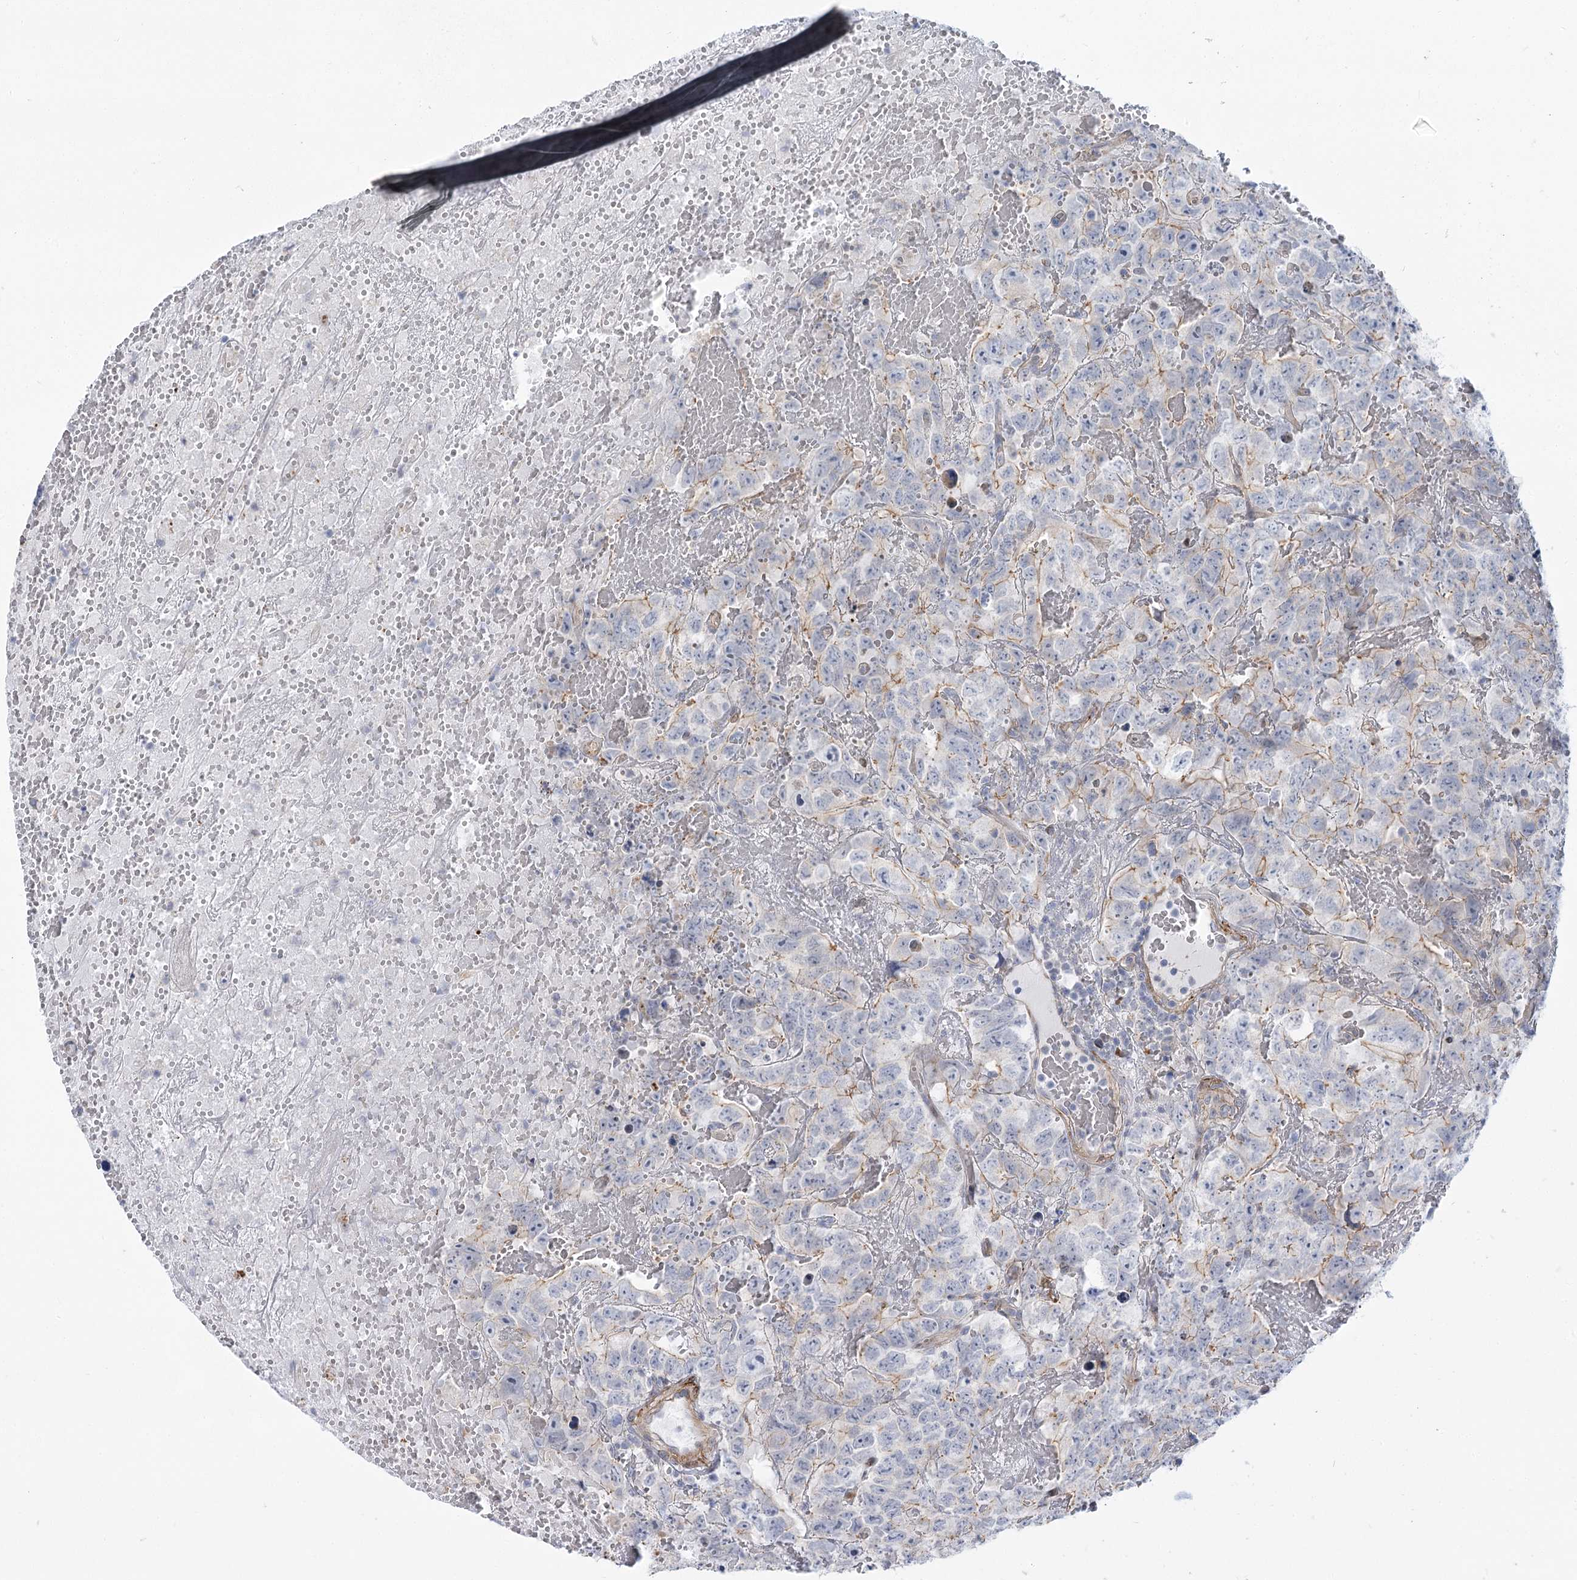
{"staining": {"intensity": "weak", "quantity": "<25%", "location": "cytoplasmic/membranous"}, "tissue": "testis cancer", "cell_type": "Tumor cells", "image_type": "cancer", "snomed": [{"axis": "morphology", "description": "Carcinoma, Embryonal, NOS"}, {"axis": "topography", "description": "Testis"}], "caption": "High magnification brightfield microscopy of testis embryonal carcinoma stained with DAB (brown) and counterstained with hematoxylin (blue): tumor cells show no significant expression. (DAB immunohistochemistry with hematoxylin counter stain).", "gene": "ARSI", "patient": {"sex": "male", "age": 45}}